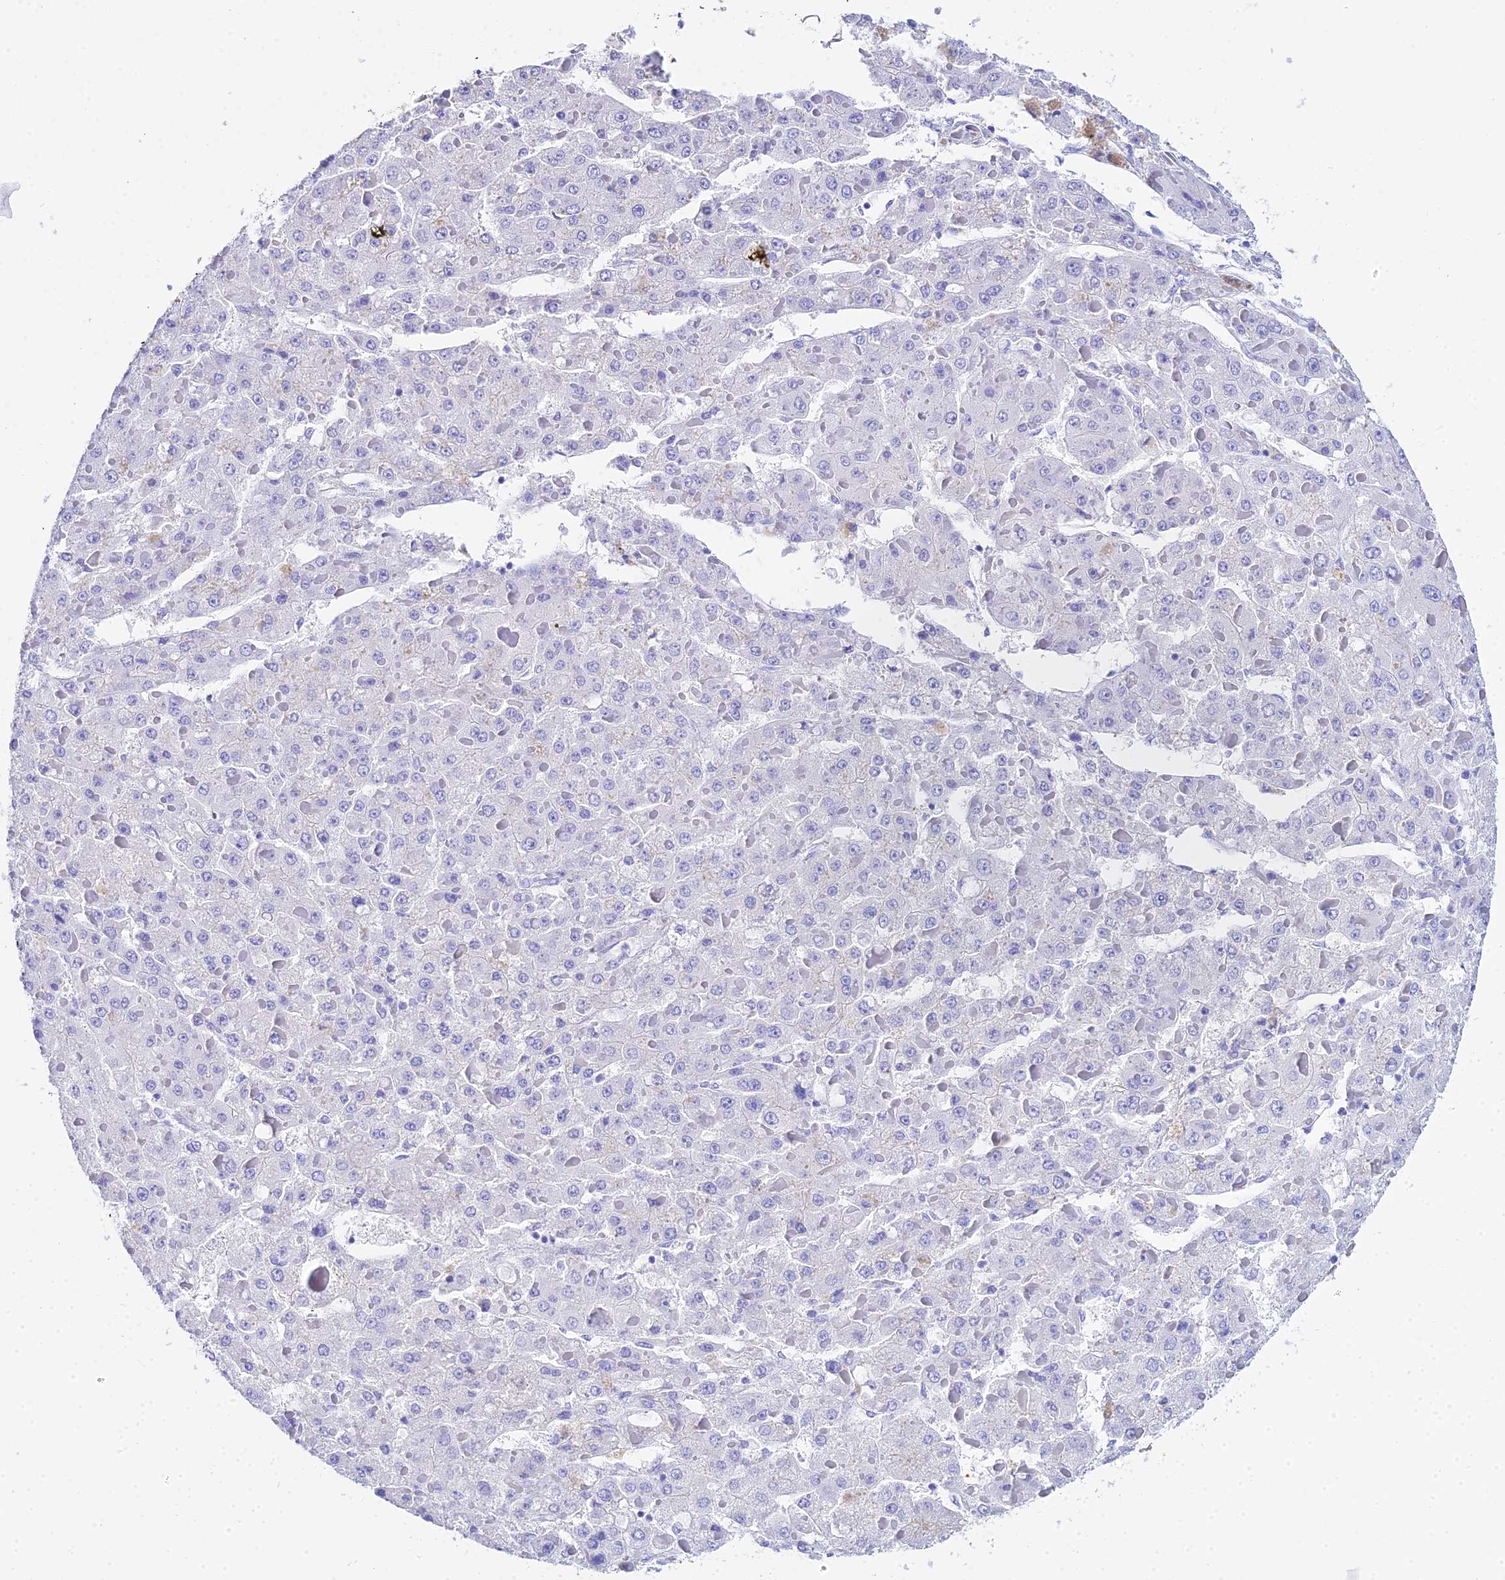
{"staining": {"intensity": "negative", "quantity": "none", "location": "none"}, "tissue": "liver cancer", "cell_type": "Tumor cells", "image_type": "cancer", "snomed": [{"axis": "morphology", "description": "Carcinoma, Hepatocellular, NOS"}, {"axis": "topography", "description": "Liver"}], "caption": "The image shows no staining of tumor cells in liver cancer (hepatocellular carcinoma).", "gene": "CELA3A", "patient": {"sex": "female", "age": 73}}